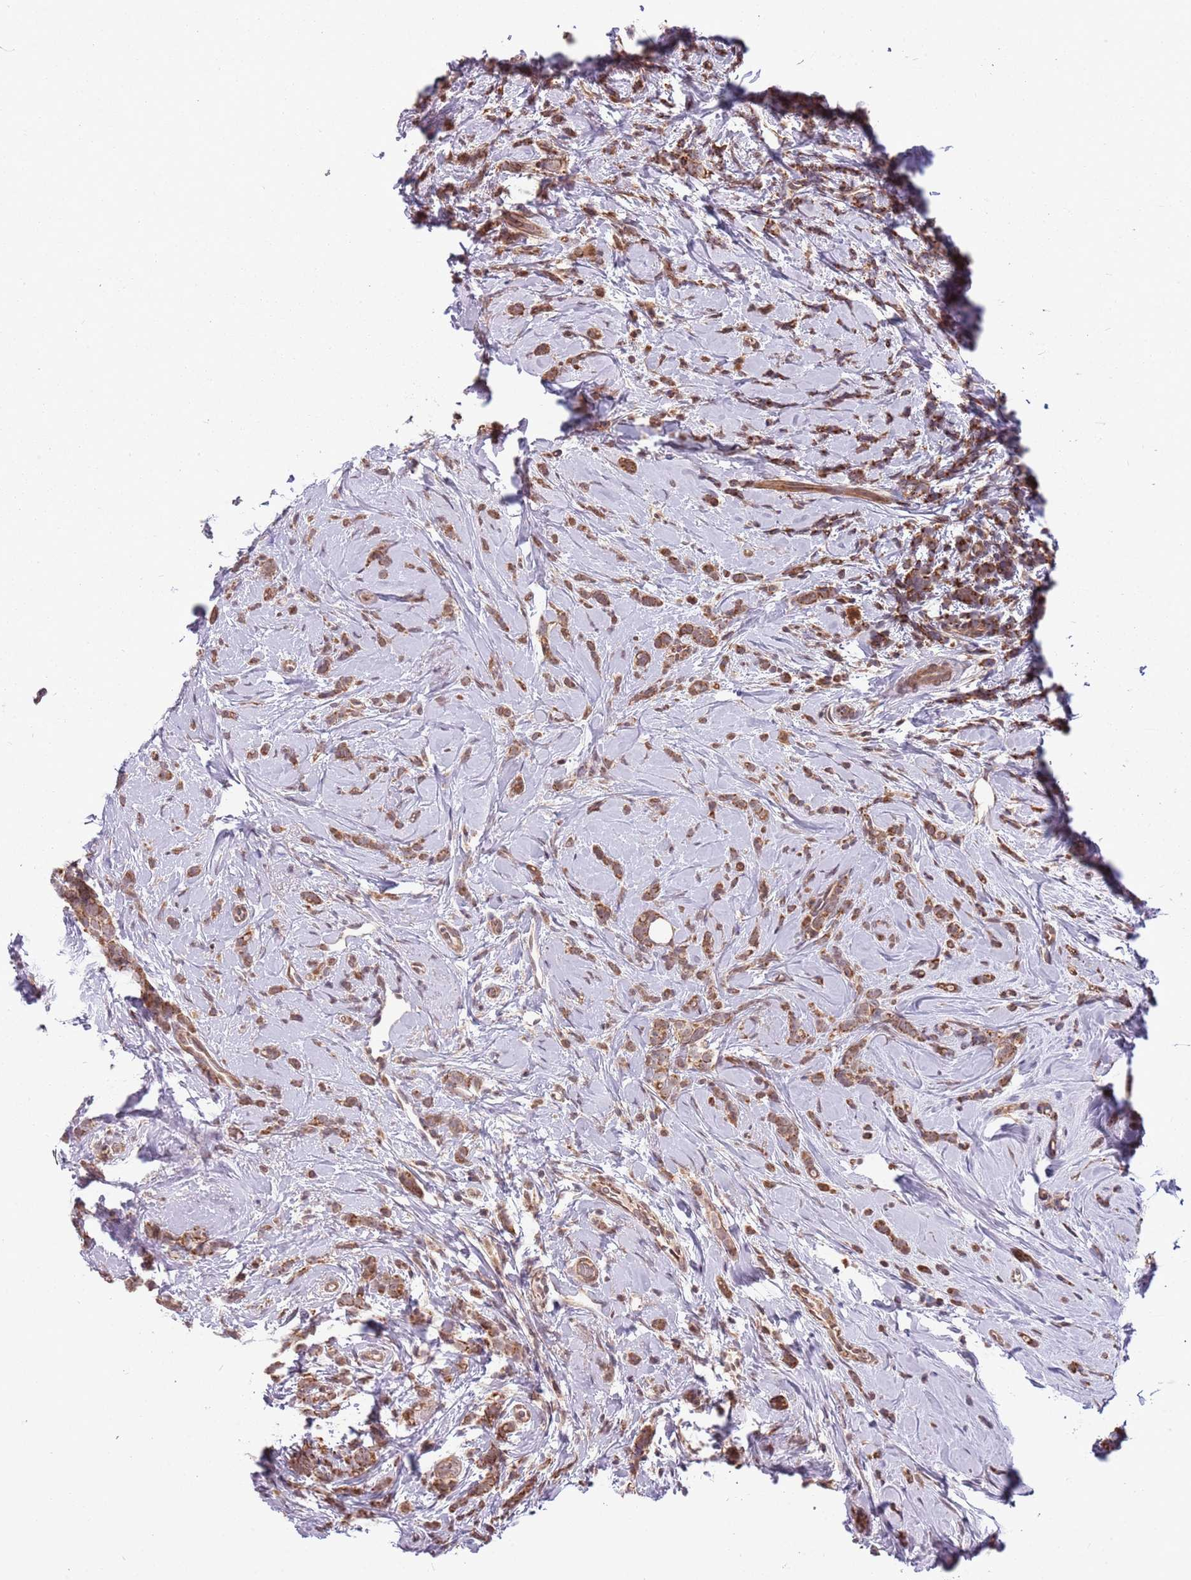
{"staining": {"intensity": "moderate", "quantity": ">75%", "location": "cytoplasmic/membranous"}, "tissue": "breast cancer", "cell_type": "Tumor cells", "image_type": "cancer", "snomed": [{"axis": "morphology", "description": "Lobular carcinoma"}, {"axis": "topography", "description": "Breast"}], "caption": "Immunohistochemical staining of human breast cancer displays medium levels of moderate cytoplasmic/membranous protein staining in about >75% of tumor cells.", "gene": "RNF181", "patient": {"sex": "female", "age": 58}}